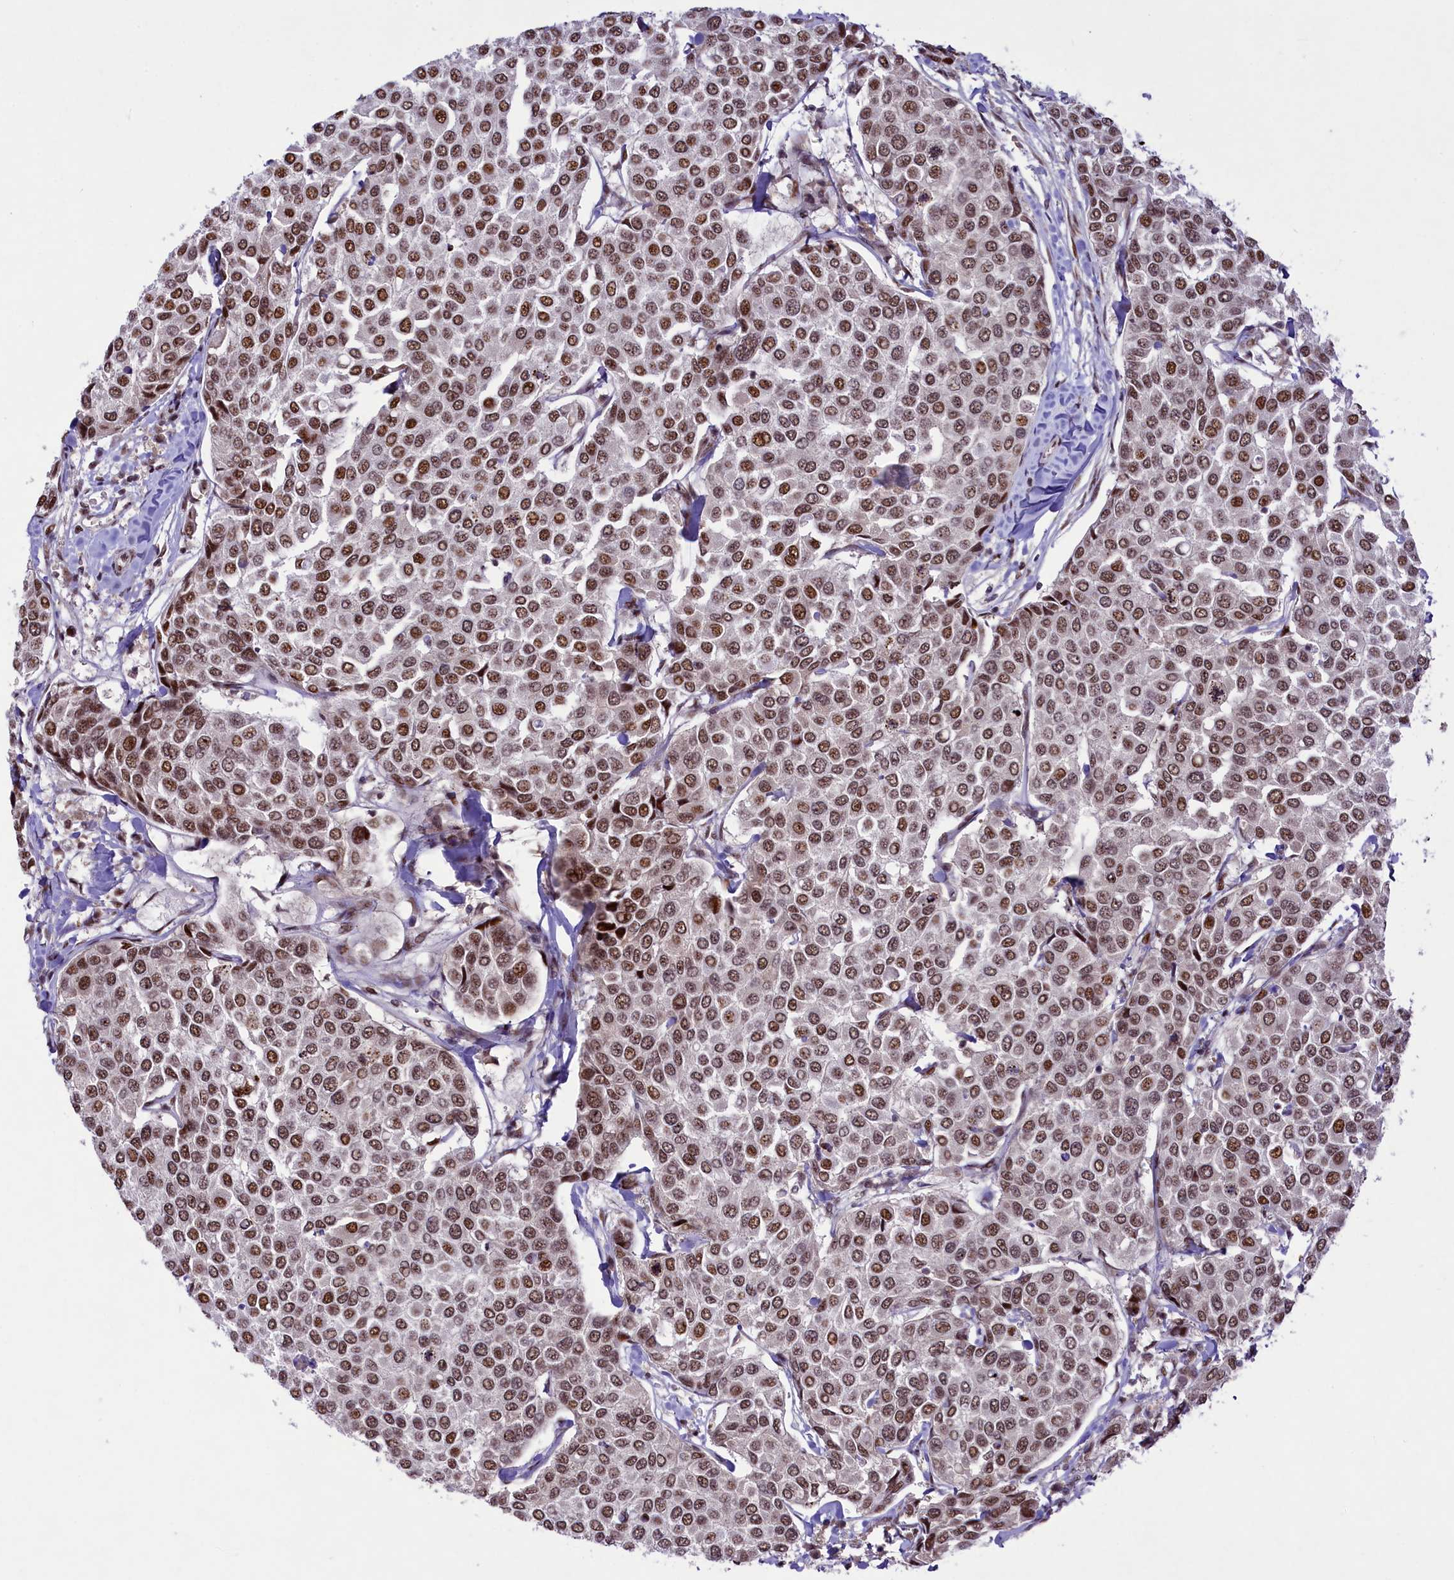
{"staining": {"intensity": "moderate", "quantity": ">75%", "location": "nuclear"}, "tissue": "breast cancer", "cell_type": "Tumor cells", "image_type": "cancer", "snomed": [{"axis": "morphology", "description": "Duct carcinoma"}, {"axis": "topography", "description": "Breast"}], "caption": "Breast infiltrating ductal carcinoma tissue displays moderate nuclear expression in about >75% of tumor cells, visualized by immunohistochemistry. The staining is performed using DAB (3,3'-diaminobenzidine) brown chromogen to label protein expression. The nuclei are counter-stained blue using hematoxylin.", "gene": "ANKS3", "patient": {"sex": "female", "age": 55}}